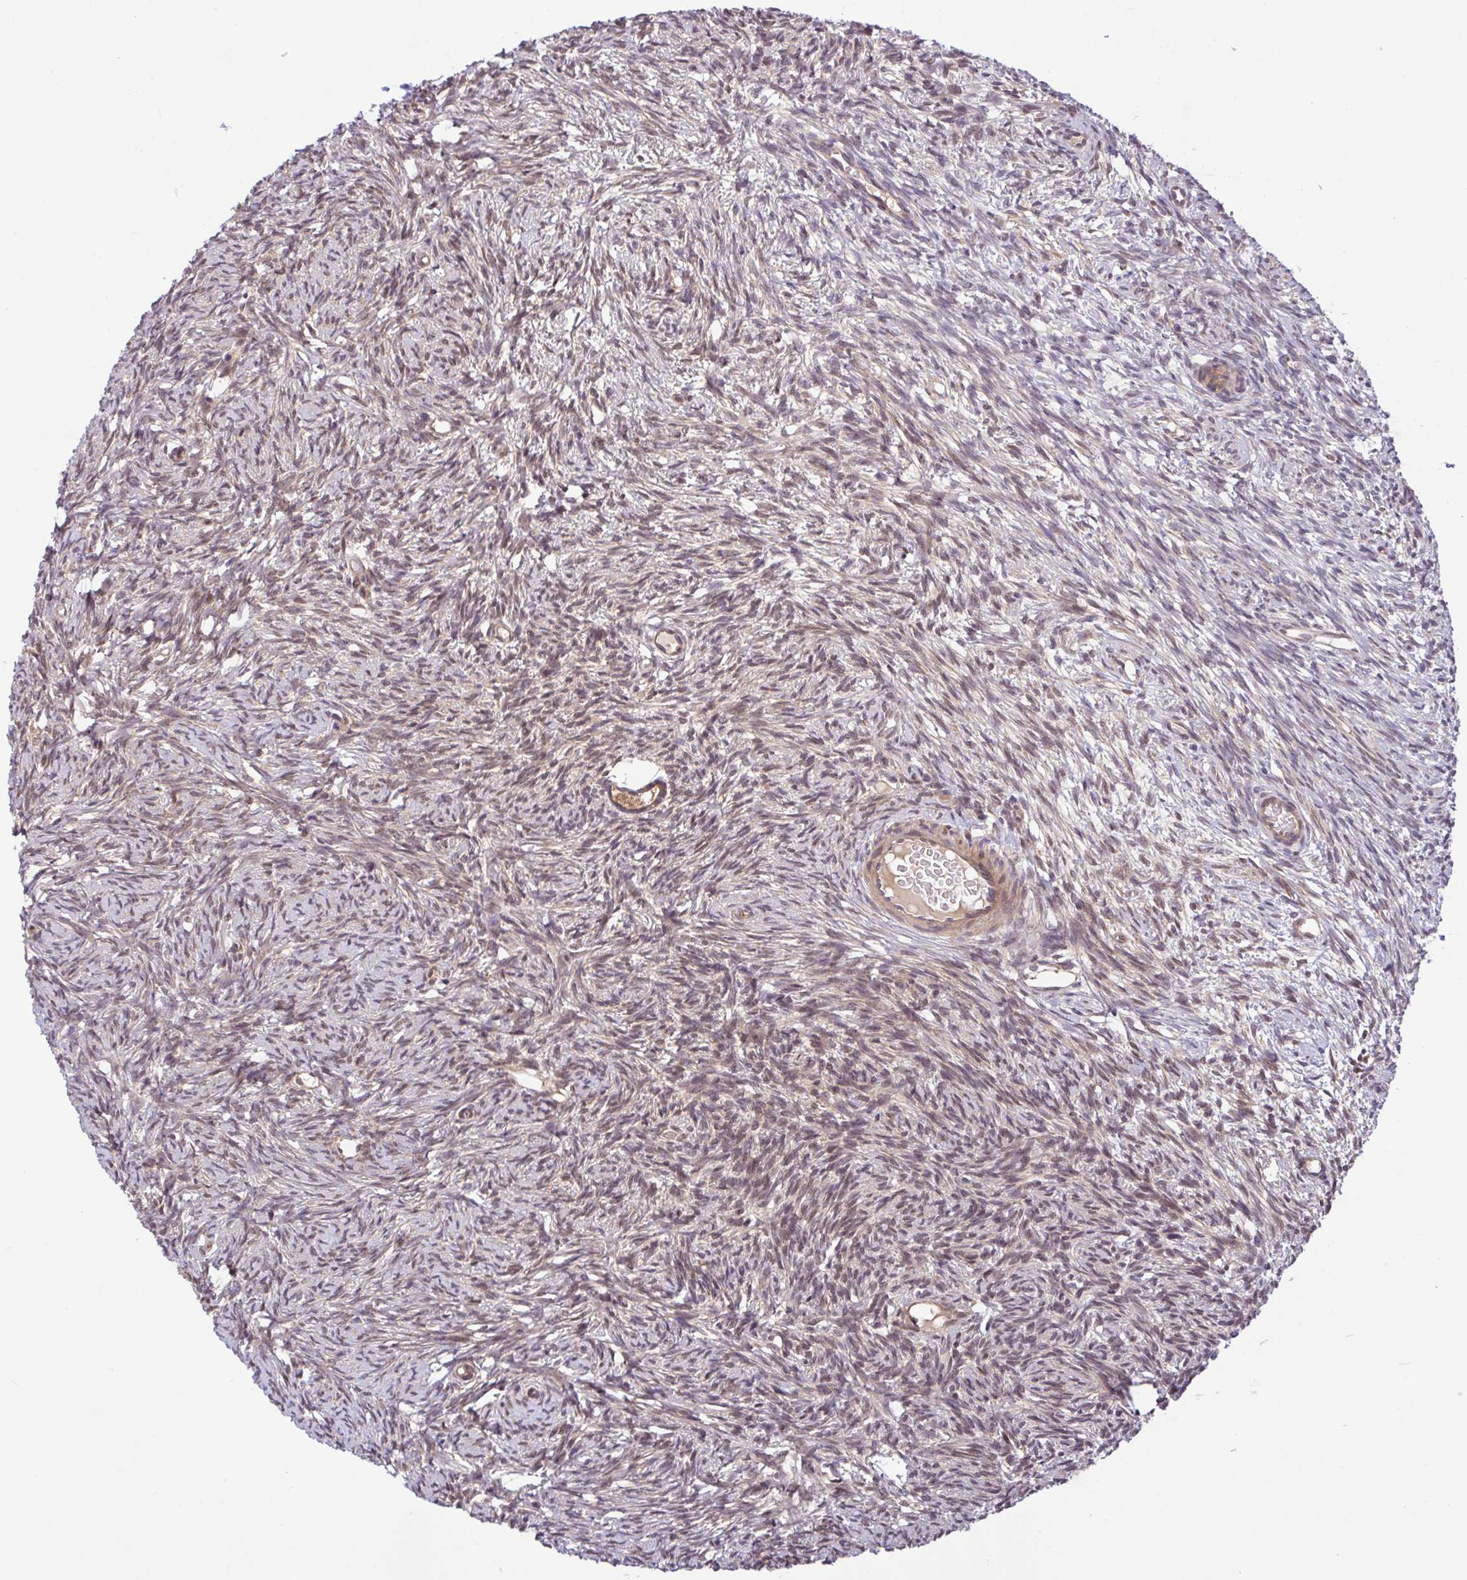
{"staining": {"intensity": "moderate", "quantity": ">75%", "location": "cytoplasmic/membranous"}, "tissue": "ovary", "cell_type": "Follicle cells", "image_type": "normal", "snomed": [{"axis": "morphology", "description": "Normal tissue, NOS"}, {"axis": "topography", "description": "Ovary"}], "caption": "The micrograph exhibits staining of benign ovary, revealing moderate cytoplasmic/membranous protein positivity (brown color) within follicle cells.", "gene": "UBE4A", "patient": {"sex": "female", "age": 33}}